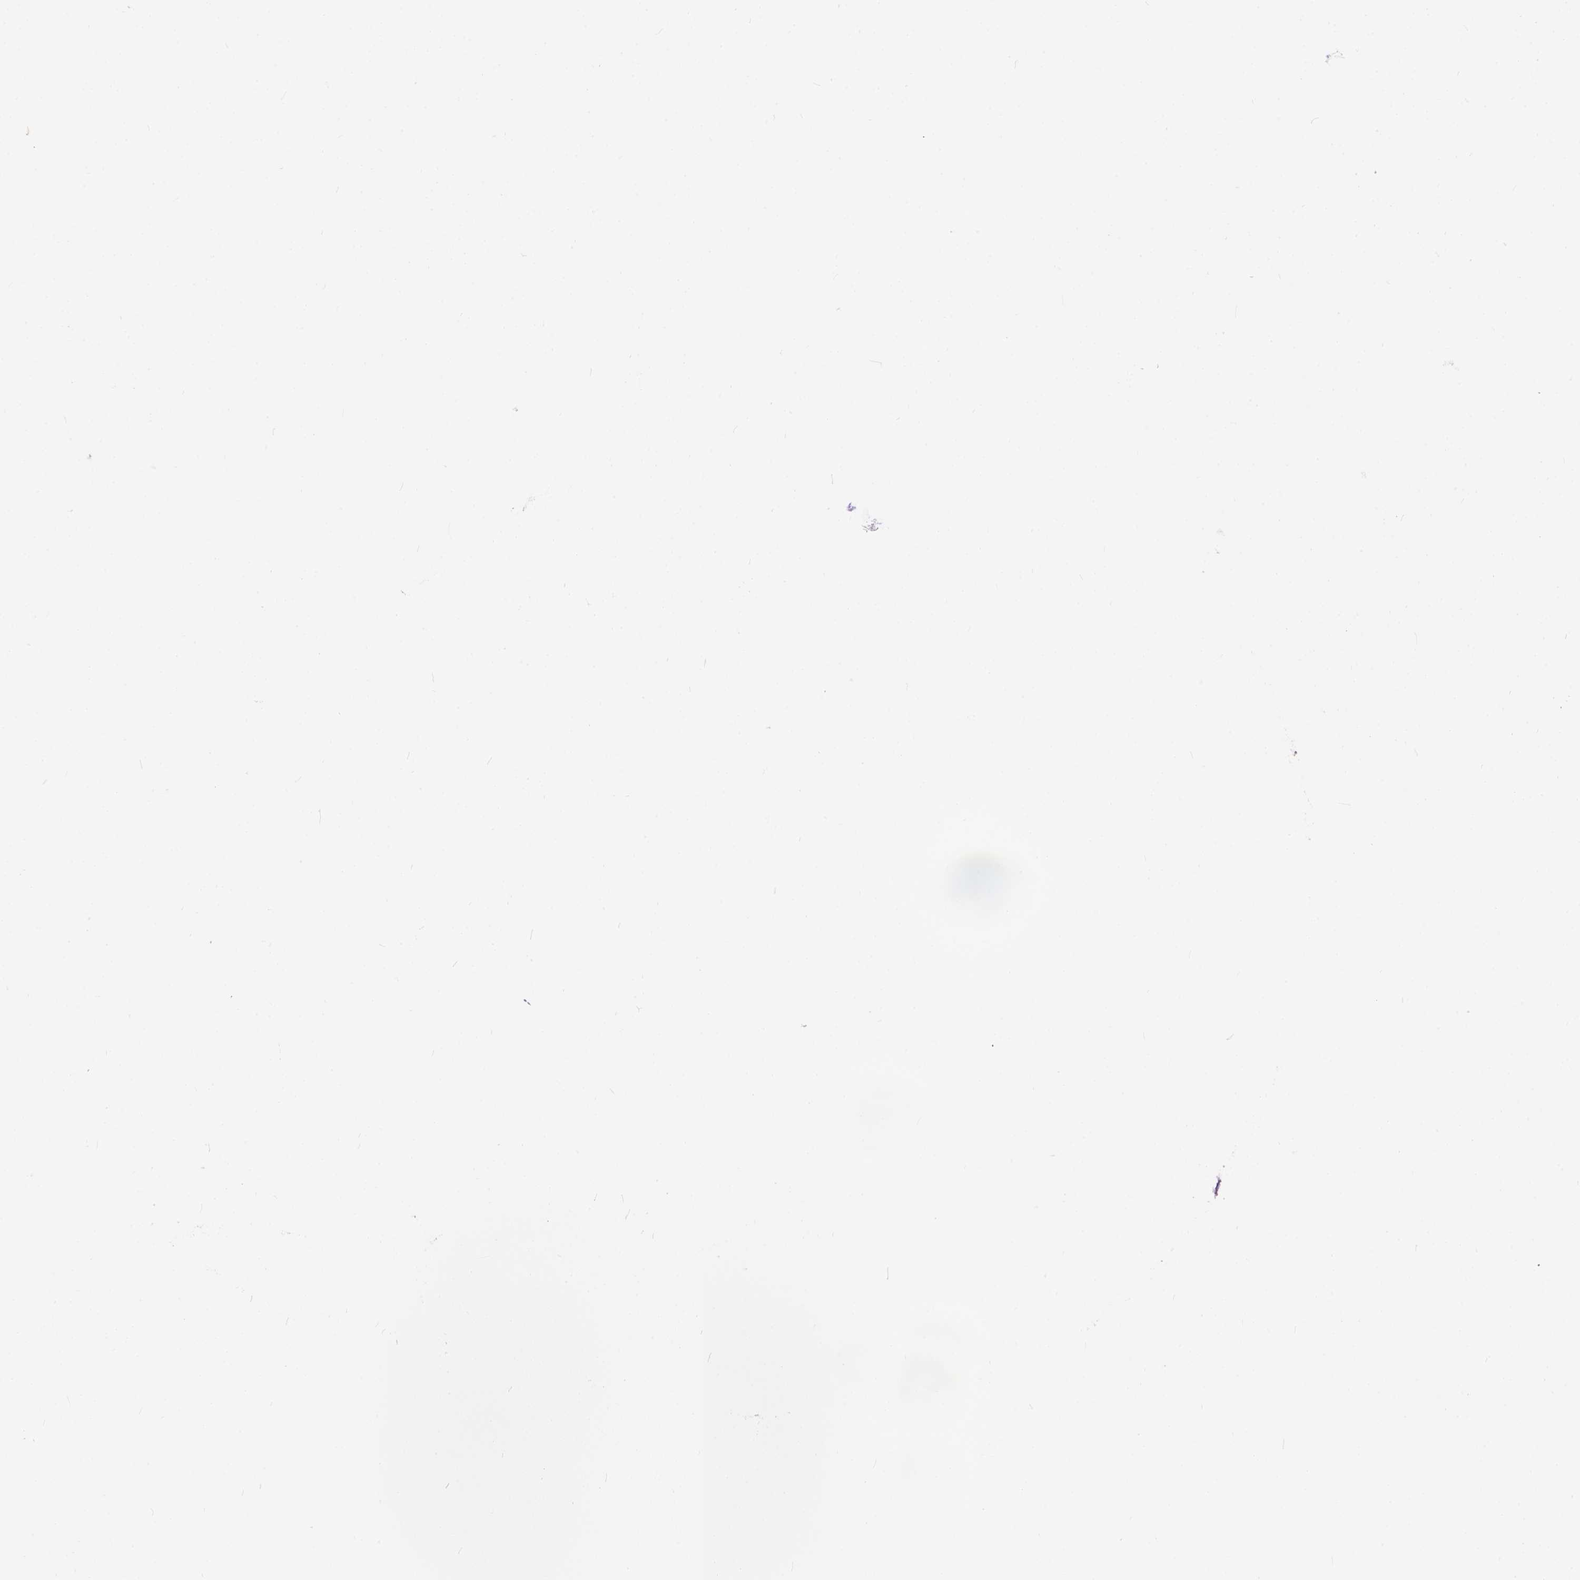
{"staining": {"intensity": "negative", "quantity": "none", "location": "none"}, "tissue": "lymphoma", "cell_type": "Tumor cells", "image_type": "cancer", "snomed": [{"axis": "morphology", "description": "Malignant lymphoma, non-Hodgkin's type, High grade"}, {"axis": "topography", "description": "Colon"}], "caption": "This photomicrograph is of malignant lymphoma, non-Hodgkin's type (high-grade) stained with immunohistochemistry (IHC) to label a protein in brown with the nuclei are counter-stained blue. There is no positivity in tumor cells.", "gene": "MAPT", "patient": {"sex": "male", "age": 82}}